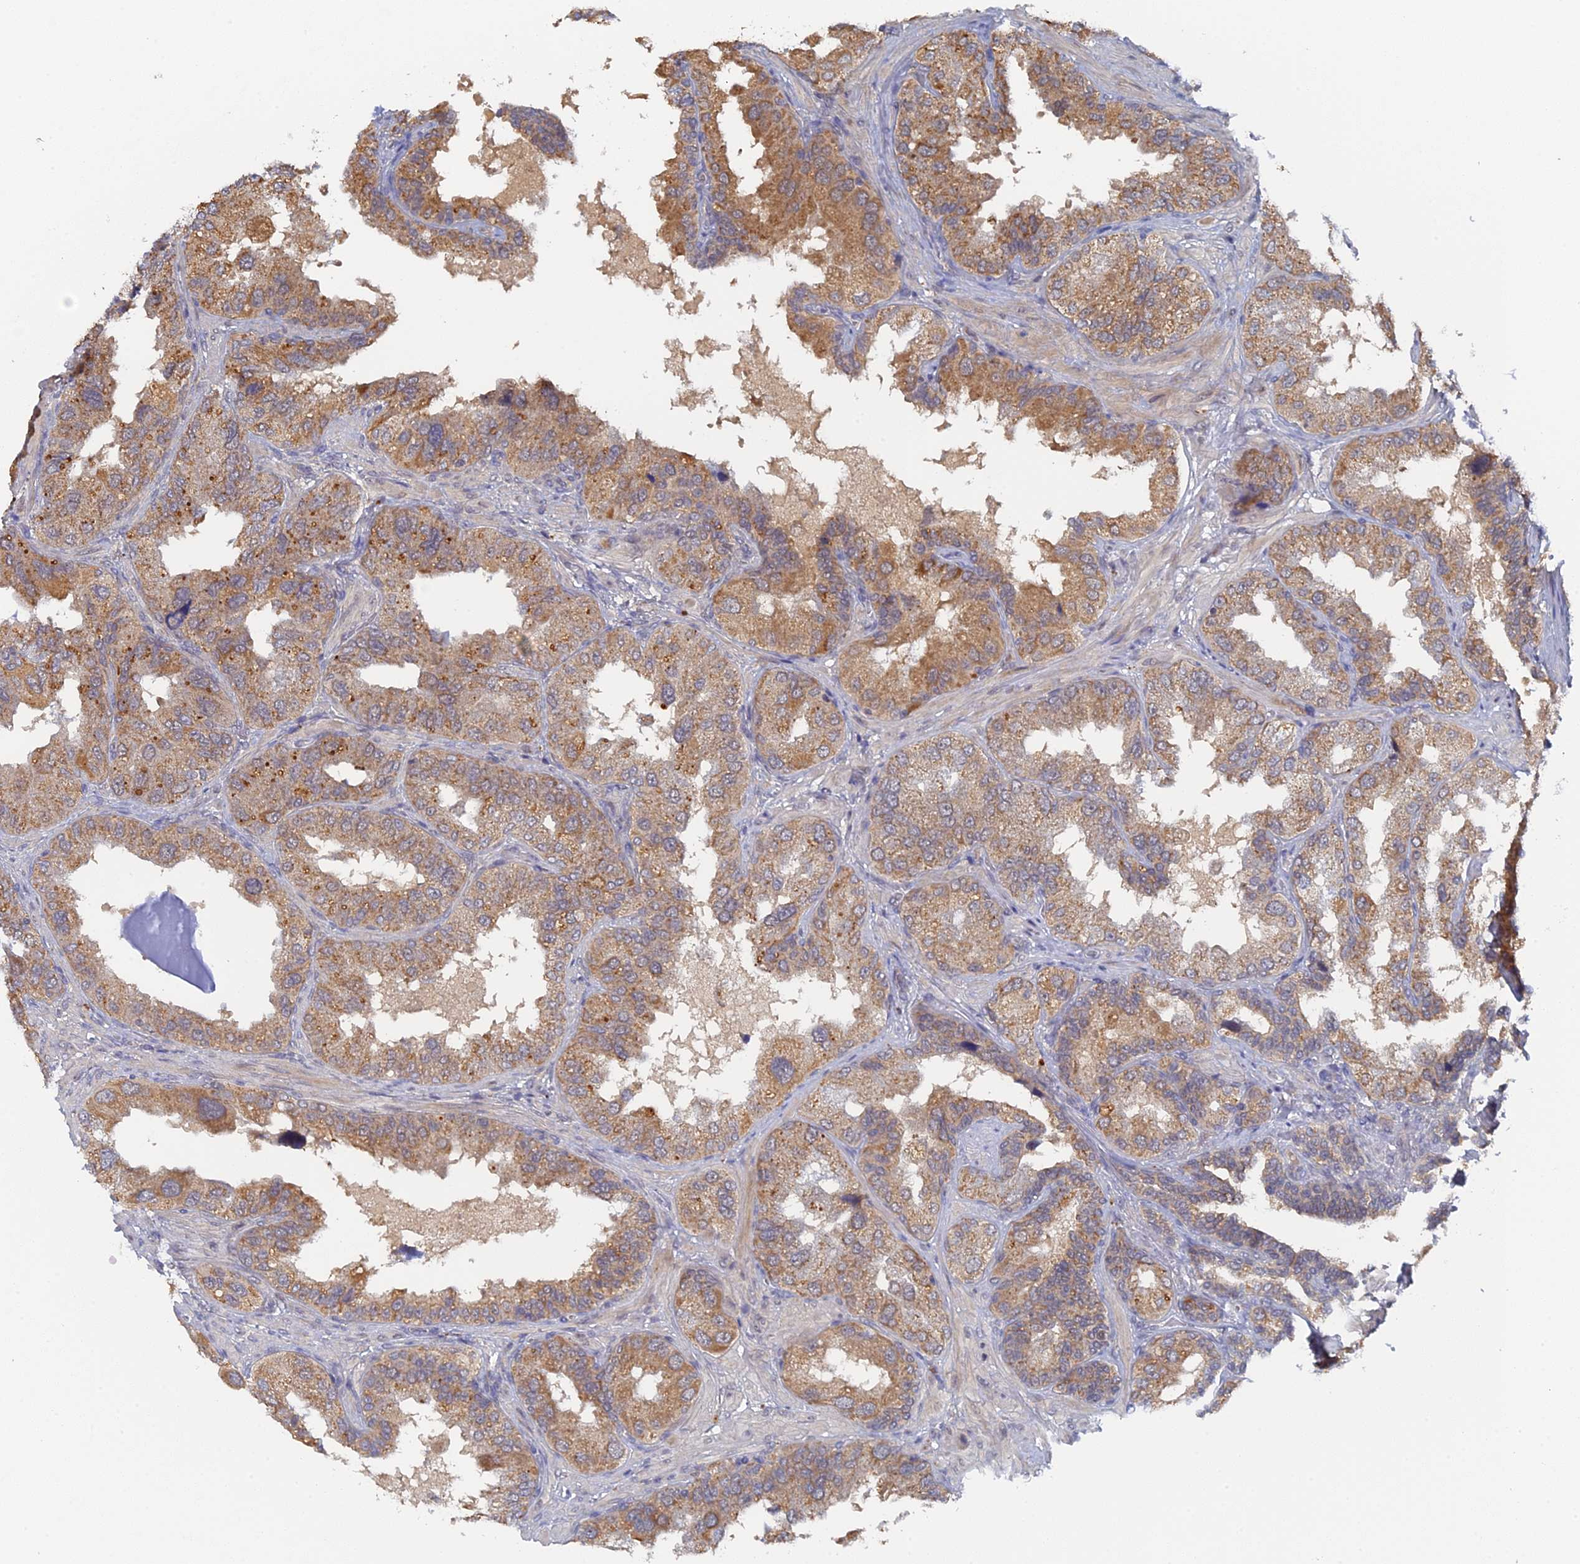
{"staining": {"intensity": "moderate", "quantity": ">75%", "location": "cytoplasmic/membranous"}, "tissue": "seminal vesicle", "cell_type": "Glandular cells", "image_type": "normal", "snomed": [{"axis": "morphology", "description": "Normal tissue, NOS"}, {"axis": "topography", "description": "Seminal veicle"}, {"axis": "topography", "description": "Peripheral nerve tissue"}], "caption": "Immunohistochemical staining of unremarkable seminal vesicle demonstrates medium levels of moderate cytoplasmic/membranous staining in about >75% of glandular cells.", "gene": "MIGA2", "patient": {"sex": "male", "age": 63}}